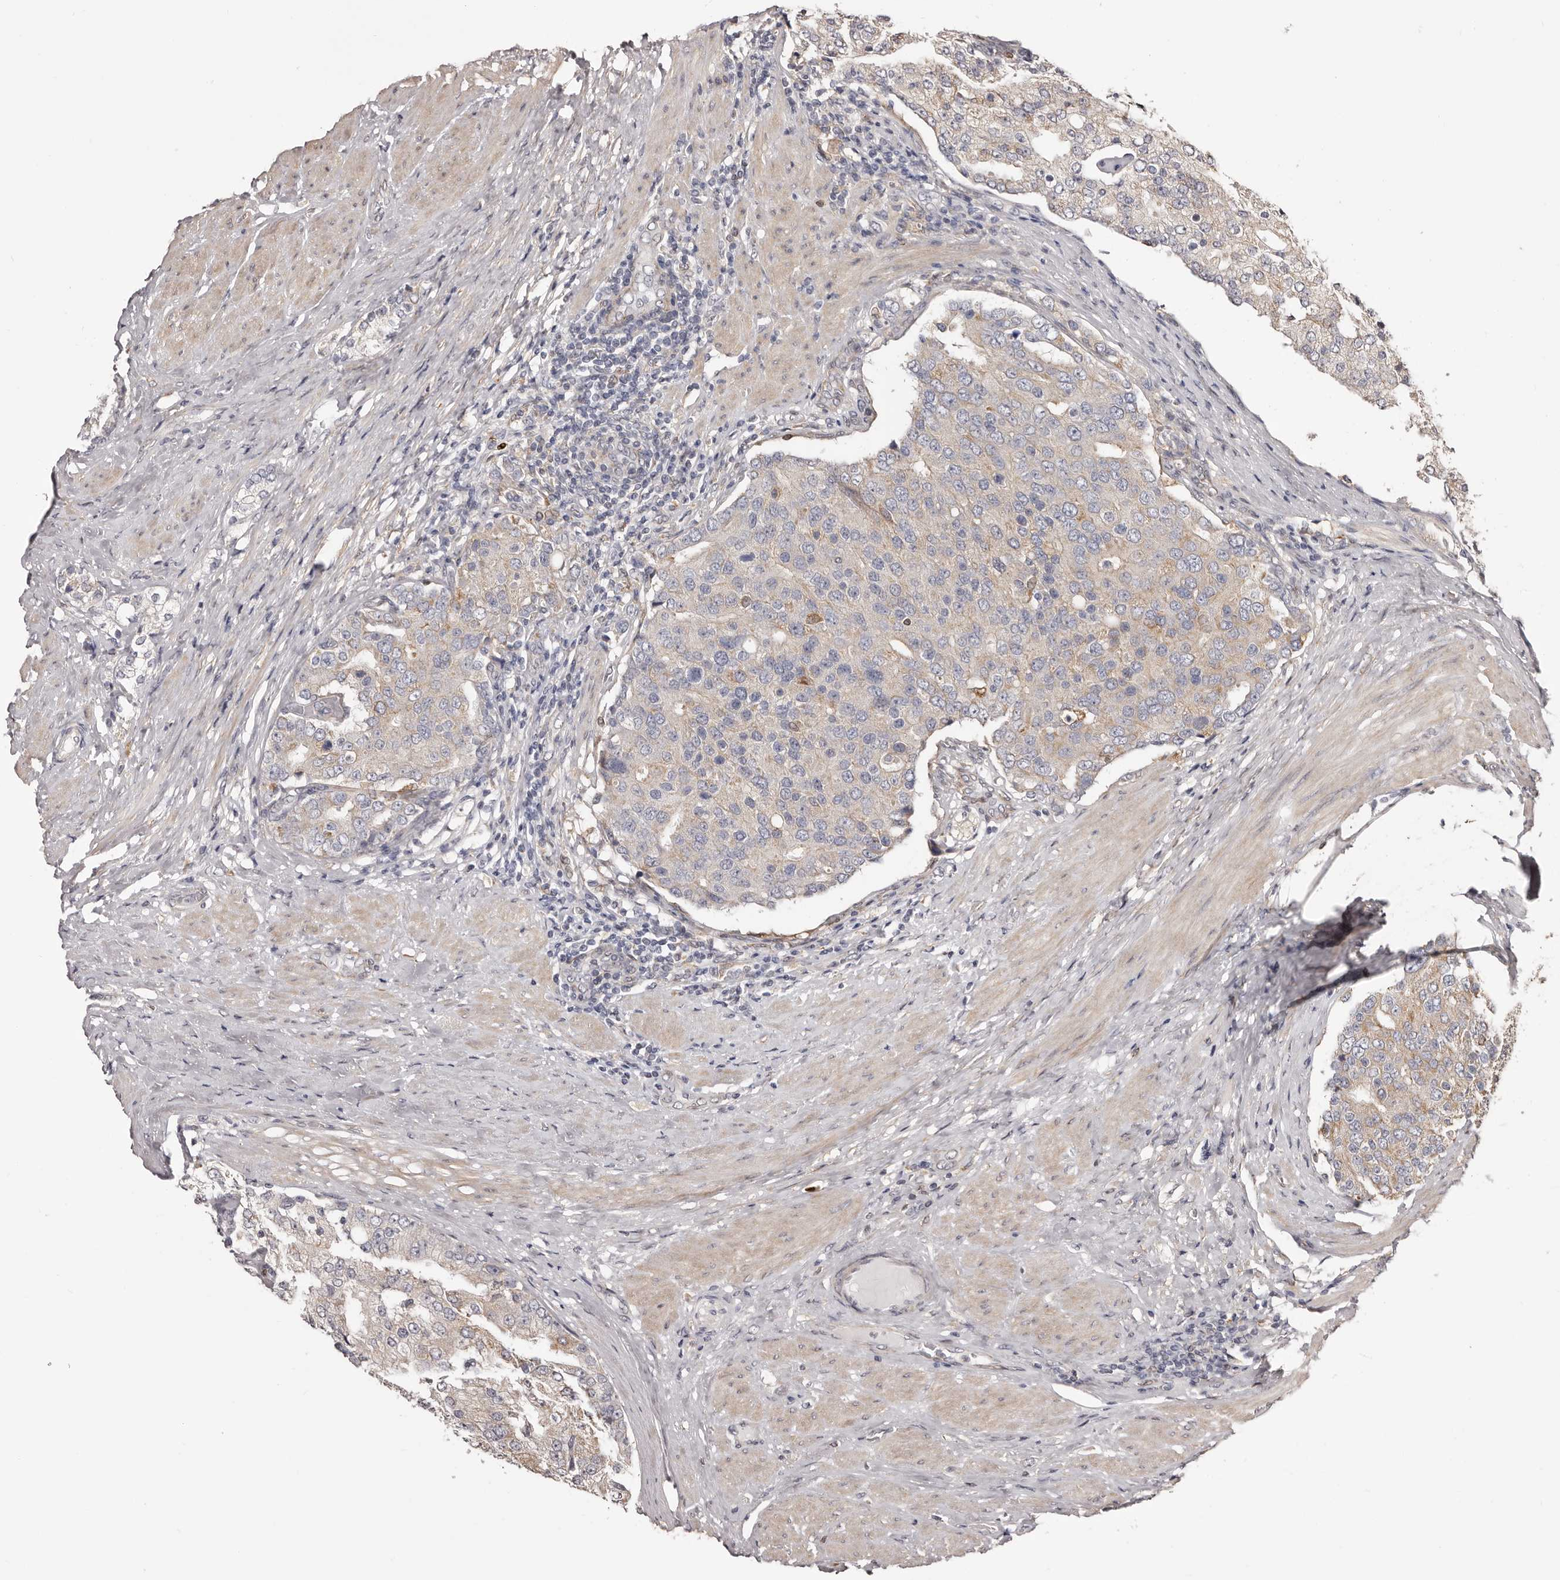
{"staining": {"intensity": "negative", "quantity": "none", "location": "none"}, "tissue": "prostate cancer", "cell_type": "Tumor cells", "image_type": "cancer", "snomed": [{"axis": "morphology", "description": "Adenocarcinoma, High grade"}, {"axis": "topography", "description": "Prostate"}], "caption": "An image of human prostate adenocarcinoma (high-grade) is negative for staining in tumor cells.", "gene": "ZCCHC7", "patient": {"sex": "male", "age": 50}}